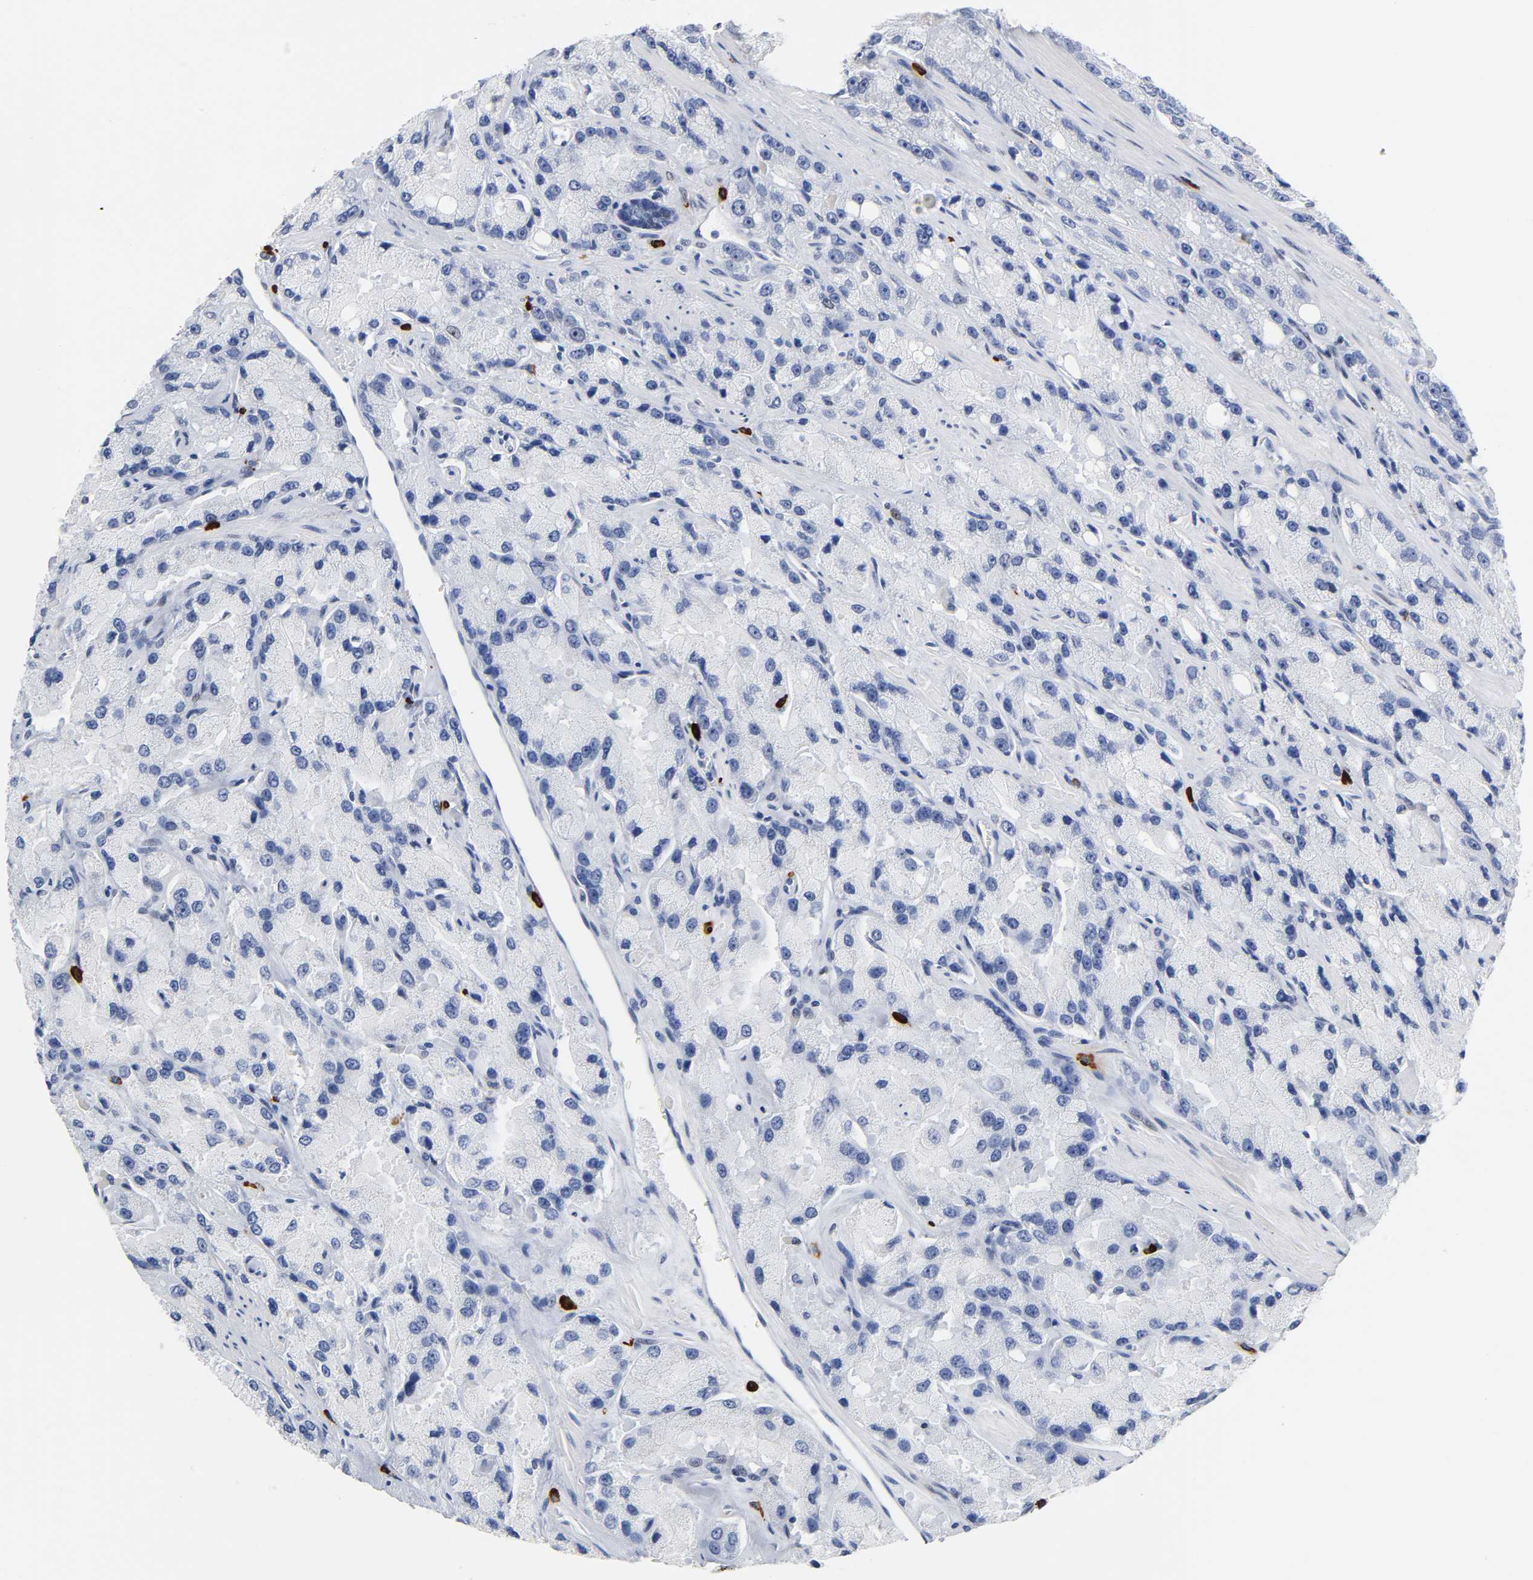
{"staining": {"intensity": "negative", "quantity": "none", "location": "none"}, "tissue": "prostate cancer", "cell_type": "Tumor cells", "image_type": "cancer", "snomed": [{"axis": "morphology", "description": "Adenocarcinoma, High grade"}, {"axis": "topography", "description": "Prostate"}], "caption": "A micrograph of prostate adenocarcinoma (high-grade) stained for a protein displays no brown staining in tumor cells.", "gene": "NAB2", "patient": {"sex": "male", "age": 58}}